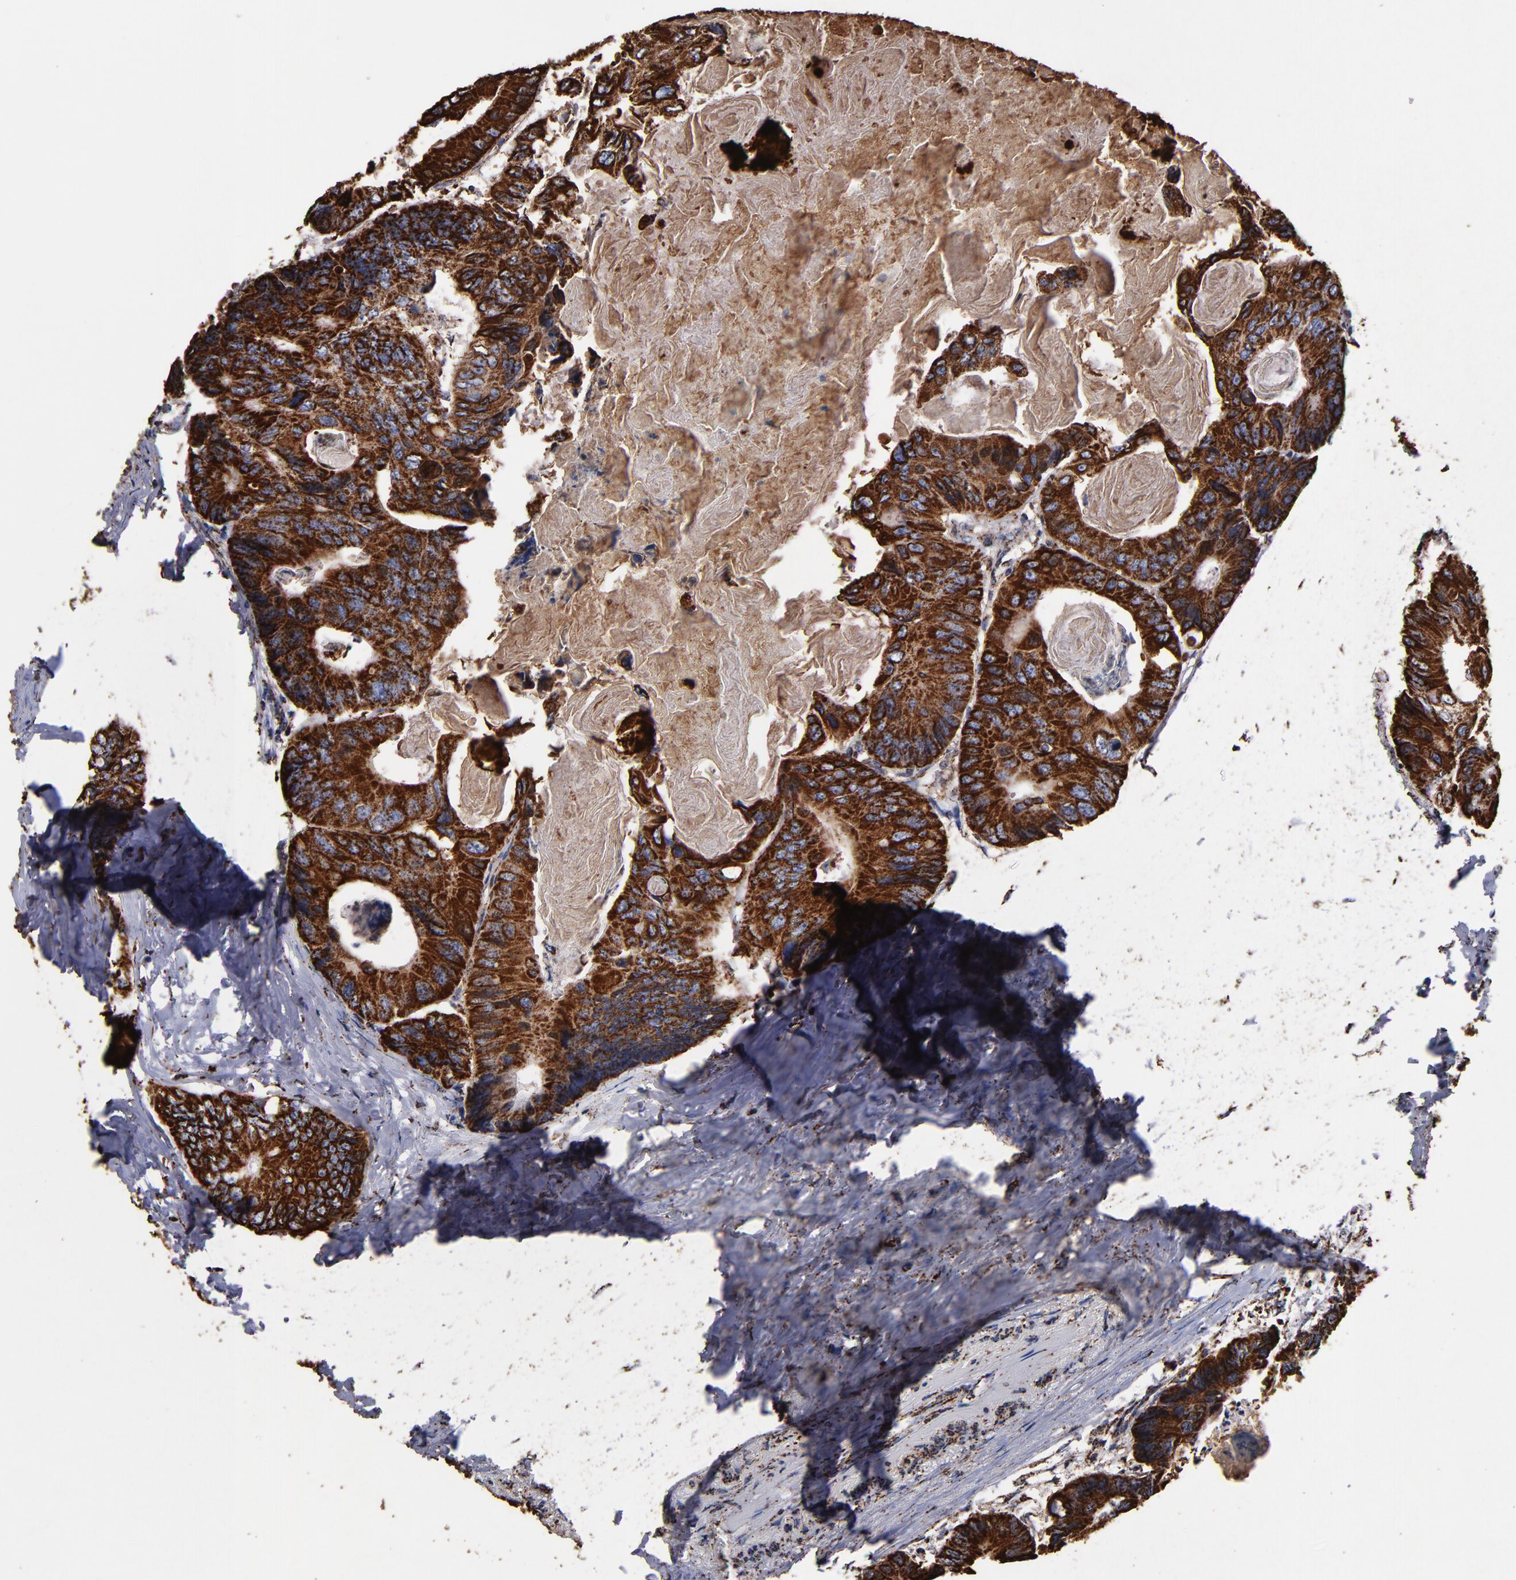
{"staining": {"intensity": "strong", "quantity": ">75%", "location": "cytoplasmic/membranous"}, "tissue": "colorectal cancer", "cell_type": "Tumor cells", "image_type": "cancer", "snomed": [{"axis": "morphology", "description": "Adenocarcinoma, NOS"}, {"axis": "topography", "description": "Colon"}], "caption": "Immunohistochemical staining of colorectal cancer (adenocarcinoma) shows strong cytoplasmic/membranous protein positivity in approximately >75% of tumor cells. The staining was performed using DAB (3,3'-diaminobenzidine), with brown indicating positive protein expression. Nuclei are stained blue with hematoxylin.", "gene": "SOD2", "patient": {"sex": "female", "age": 55}}